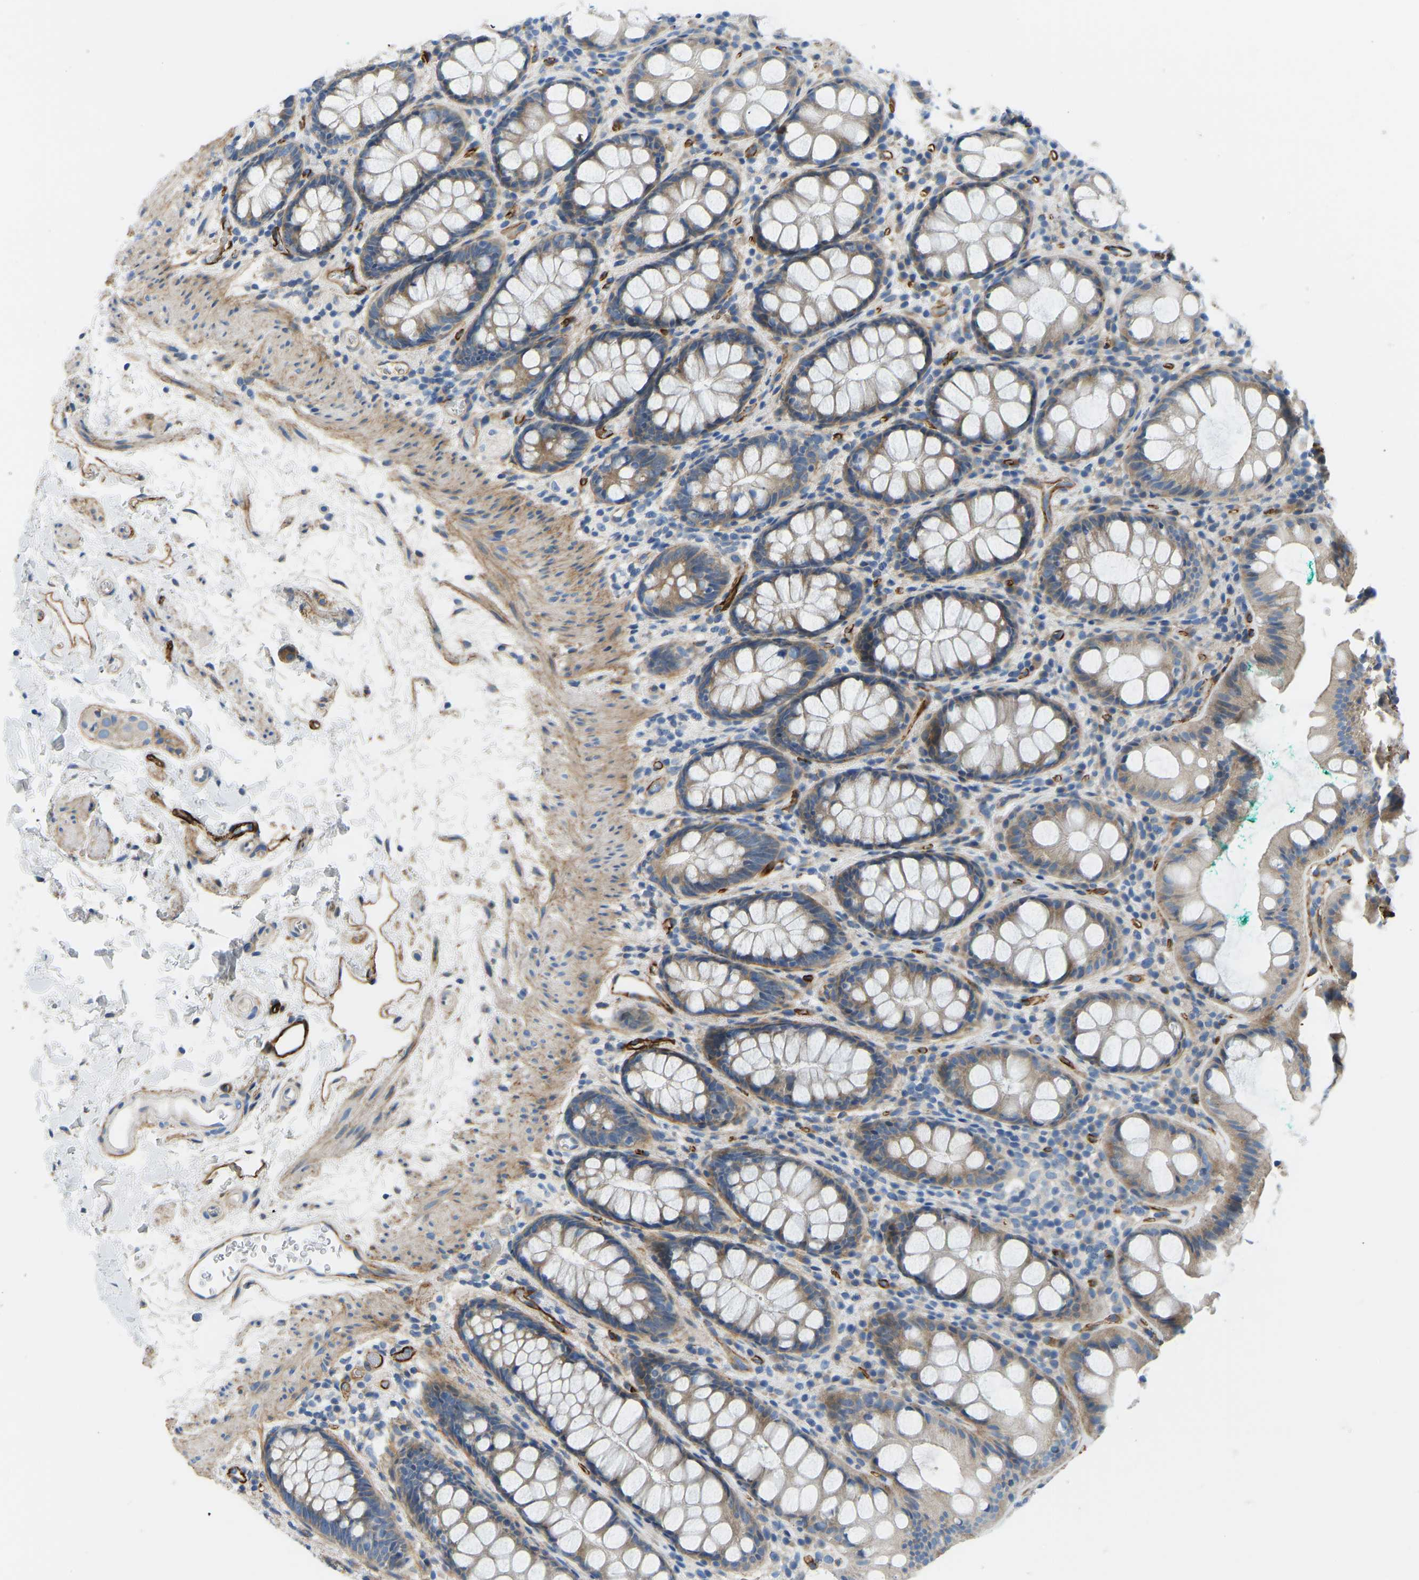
{"staining": {"intensity": "moderate", "quantity": ">75%", "location": "cytoplasmic/membranous"}, "tissue": "rectum", "cell_type": "Glandular cells", "image_type": "normal", "snomed": [{"axis": "morphology", "description": "Normal tissue, NOS"}, {"axis": "topography", "description": "Rectum"}], "caption": "Rectum stained with immunohistochemistry (IHC) reveals moderate cytoplasmic/membranous staining in approximately >75% of glandular cells. The staining is performed using DAB (3,3'-diaminobenzidine) brown chromogen to label protein expression. The nuclei are counter-stained blue using hematoxylin.", "gene": "COL15A1", "patient": {"sex": "female", "age": 65}}